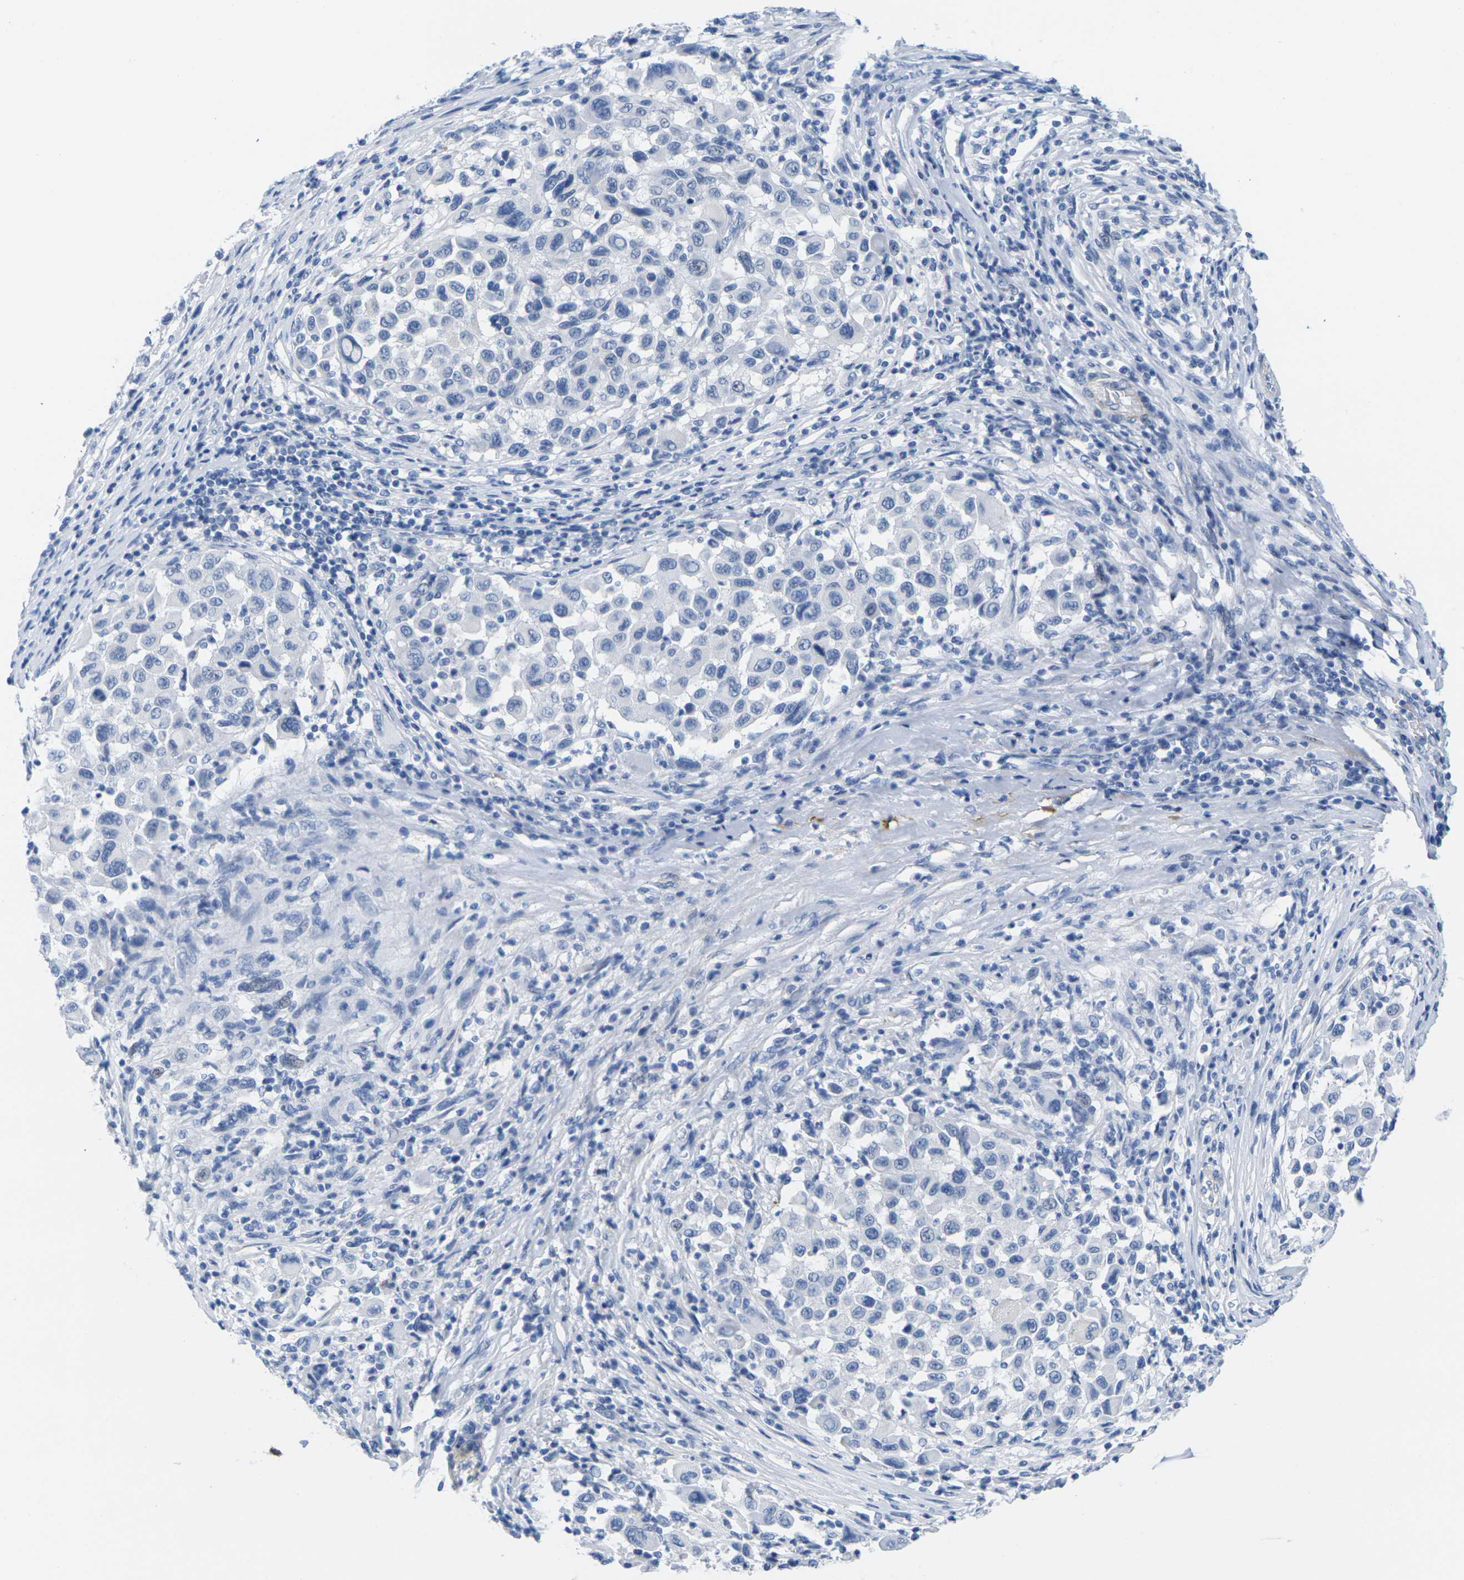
{"staining": {"intensity": "negative", "quantity": "none", "location": "none"}, "tissue": "melanoma", "cell_type": "Tumor cells", "image_type": "cancer", "snomed": [{"axis": "morphology", "description": "Malignant melanoma, Metastatic site"}, {"axis": "topography", "description": "Lymph node"}], "caption": "A high-resolution histopathology image shows immunohistochemistry (IHC) staining of melanoma, which reveals no significant staining in tumor cells.", "gene": "CNN1", "patient": {"sex": "male", "age": 61}}